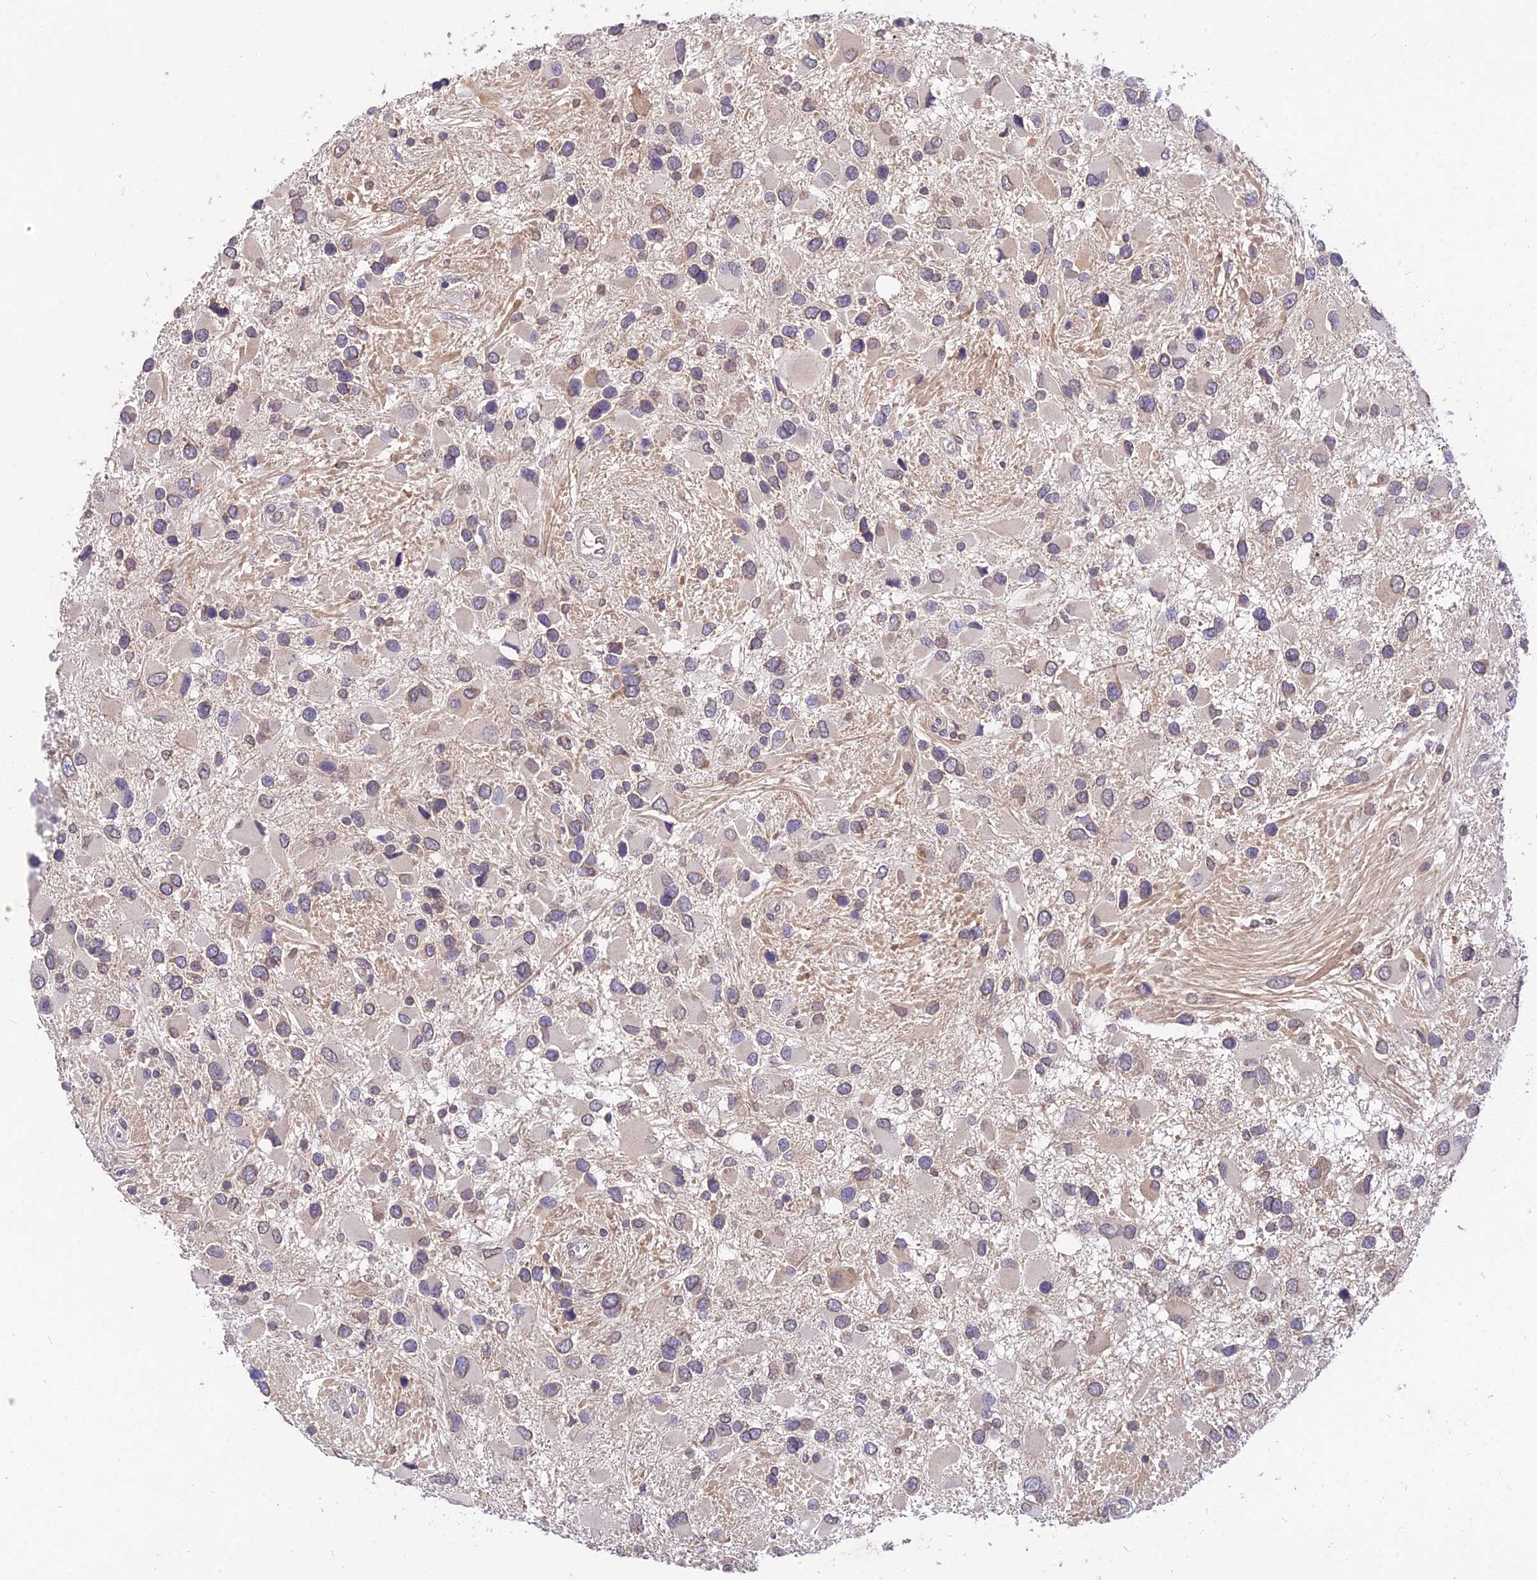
{"staining": {"intensity": "moderate", "quantity": "<25%", "location": "nuclear"}, "tissue": "glioma", "cell_type": "Tumor cells", "image_type": "cancer", "snomed": [{"axis": "morphology", "description": "Glioma, malignant, High grade"}, {"axis": "topography", "description": "Brain"}], "caption": "This micrograph displays immunohistochemistry staining of human malignant glioma (high-grade), with low moderate nuclear expression in approximately <25% of tumor cells.", "gene": "PGK1", "patient": {"sex": "male", "age": 53}}